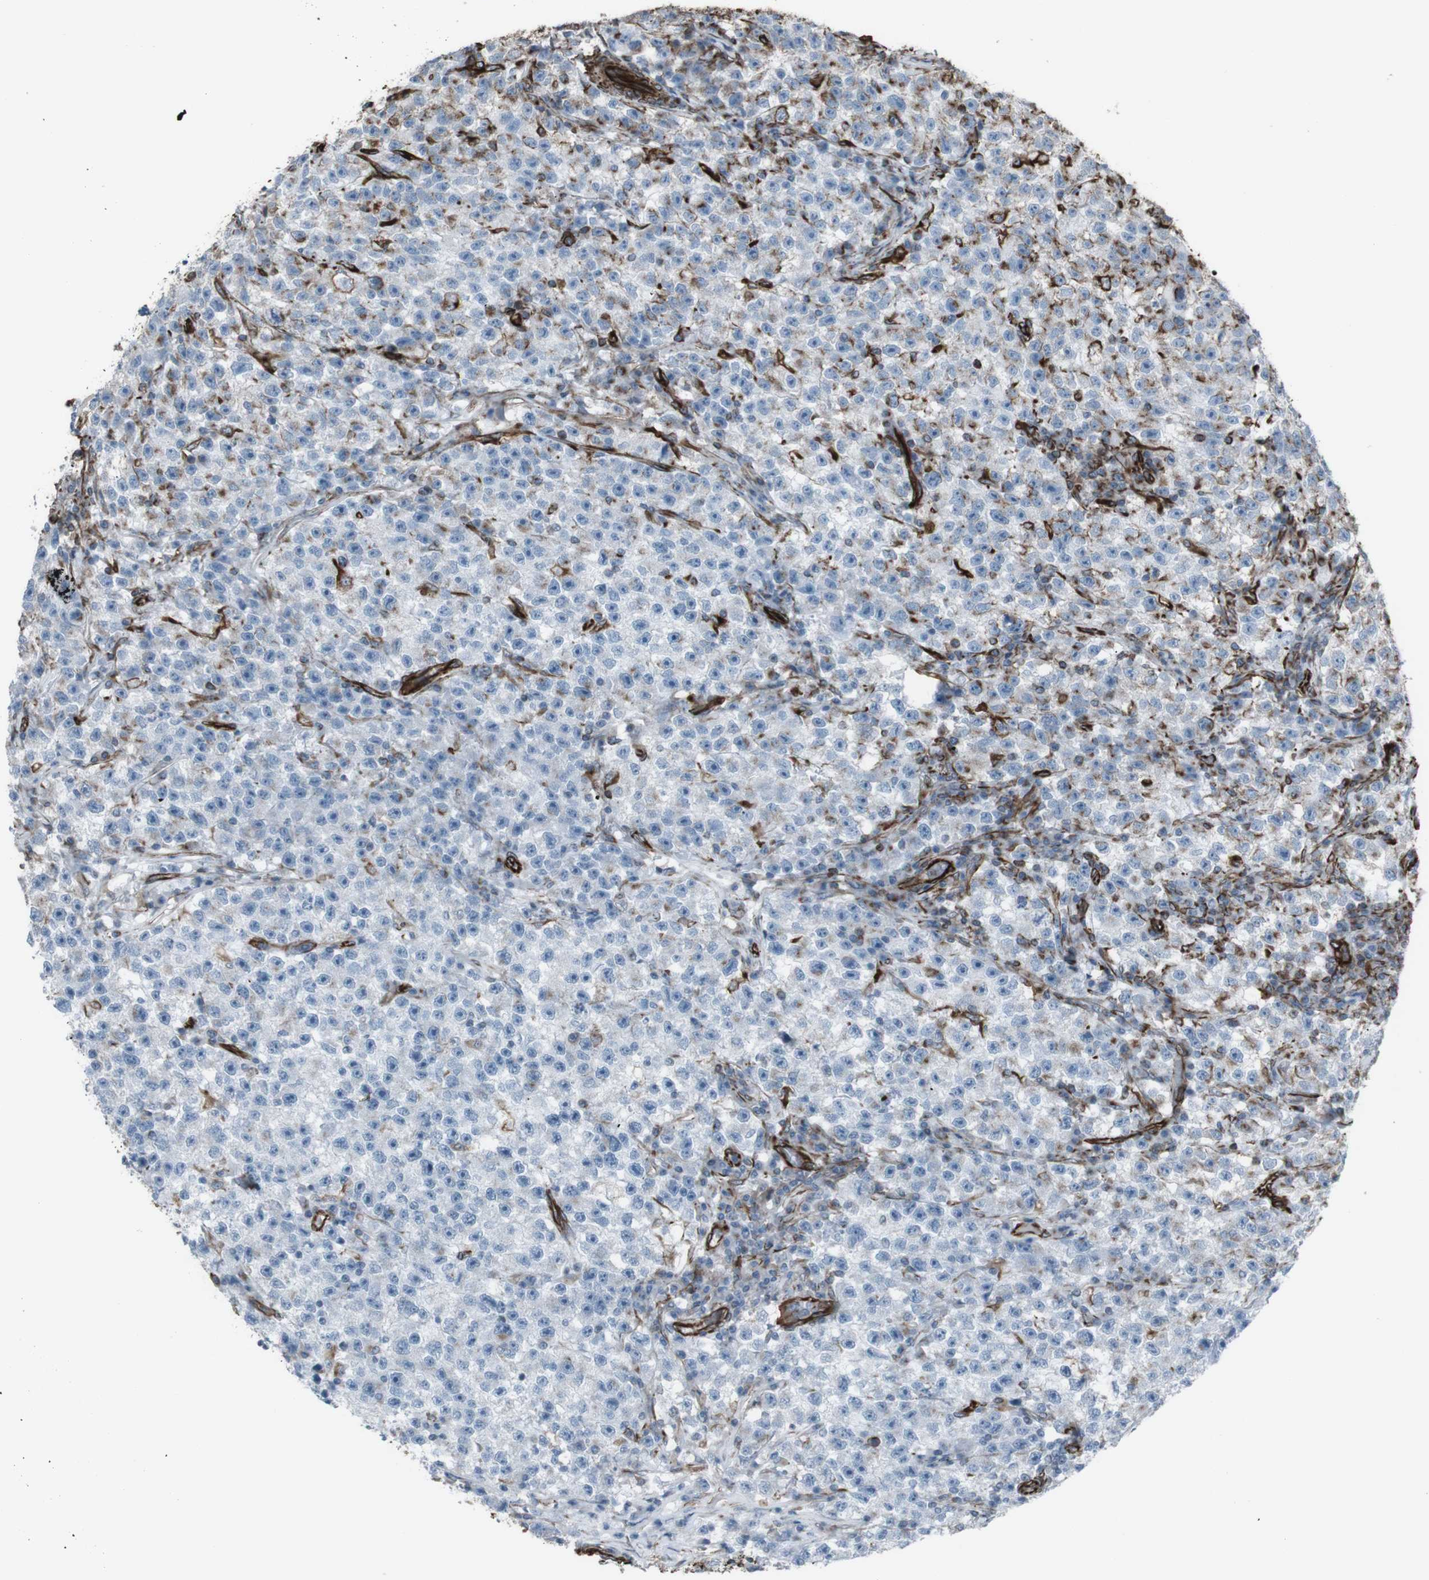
{"staining": {"intensity": "weak", "quantity": "<25%", "location": "cytoplasmic/membranous"}, "tissue": "testis cancer", "cell_type": "Tumor cells", "image_type": "cancer", "snomed": [{"axis": "morphology", "description": "Seminoma, NOS"}, {"axis": "topography", "description": "Testis"}], "caption": "Immunohistochemistry photomicrograph of human seminoma (testis) stained for a protein (brown), which exhibits no staining in tumor cells.", "gene": "ZDHHC6", "patient": {"sex": "male", "age": 22}}